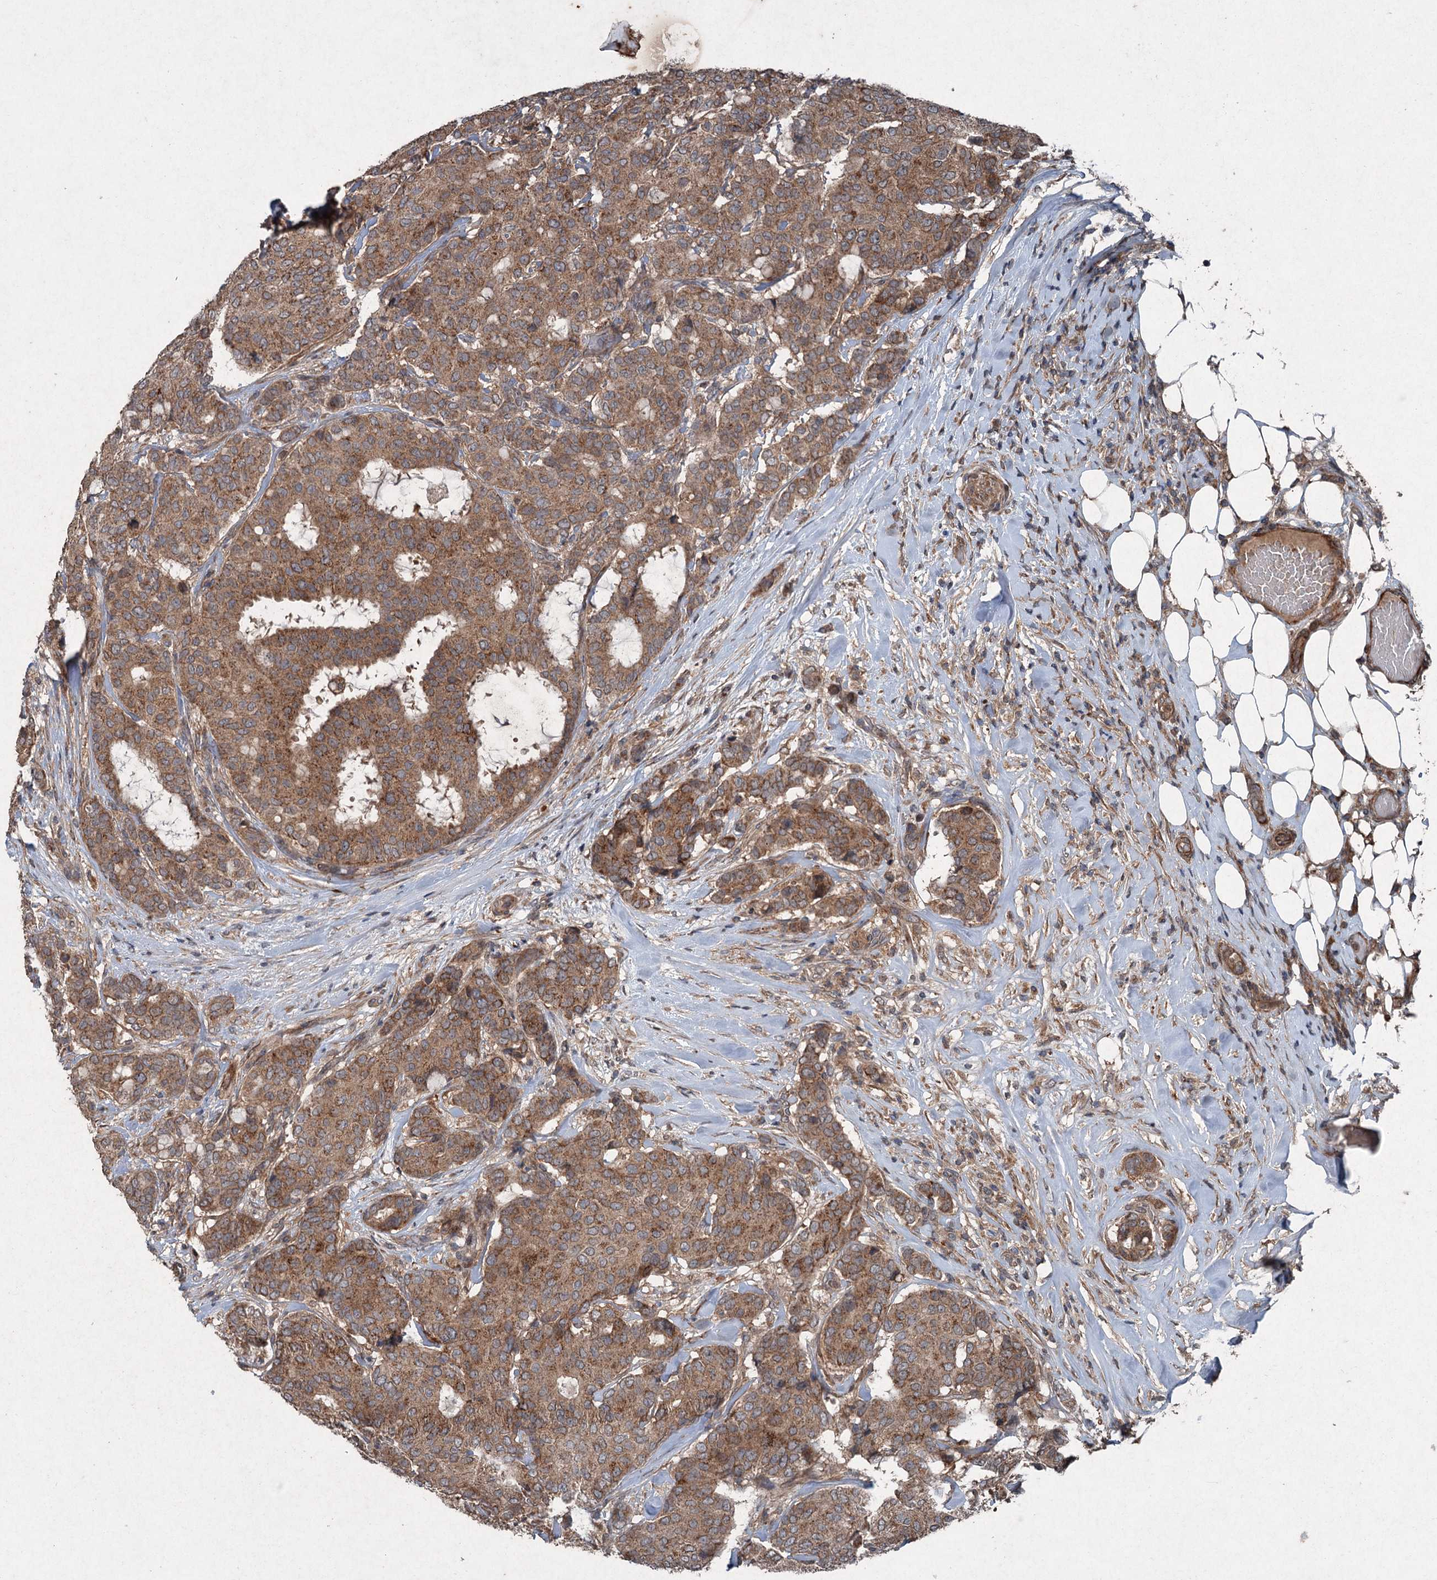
{"staining": {"intensity": "moderate", "quantity": ">75%", "location": "cytoplasmic/membranous"}, "tissue": "breast cancer", "cell_type": "Tumor cells", "image_type": "cancer", "snomed": [{"axis": "morphology", "description": "Duct carcinoma"}, {"axis": "topography", "description": "Breast"}], "caption": "Breast cancer stained with a protein marker shows moderate staining in tumor cells.", "gene": "ALAS1", "patient": {"sex": "female", "age": 75}}